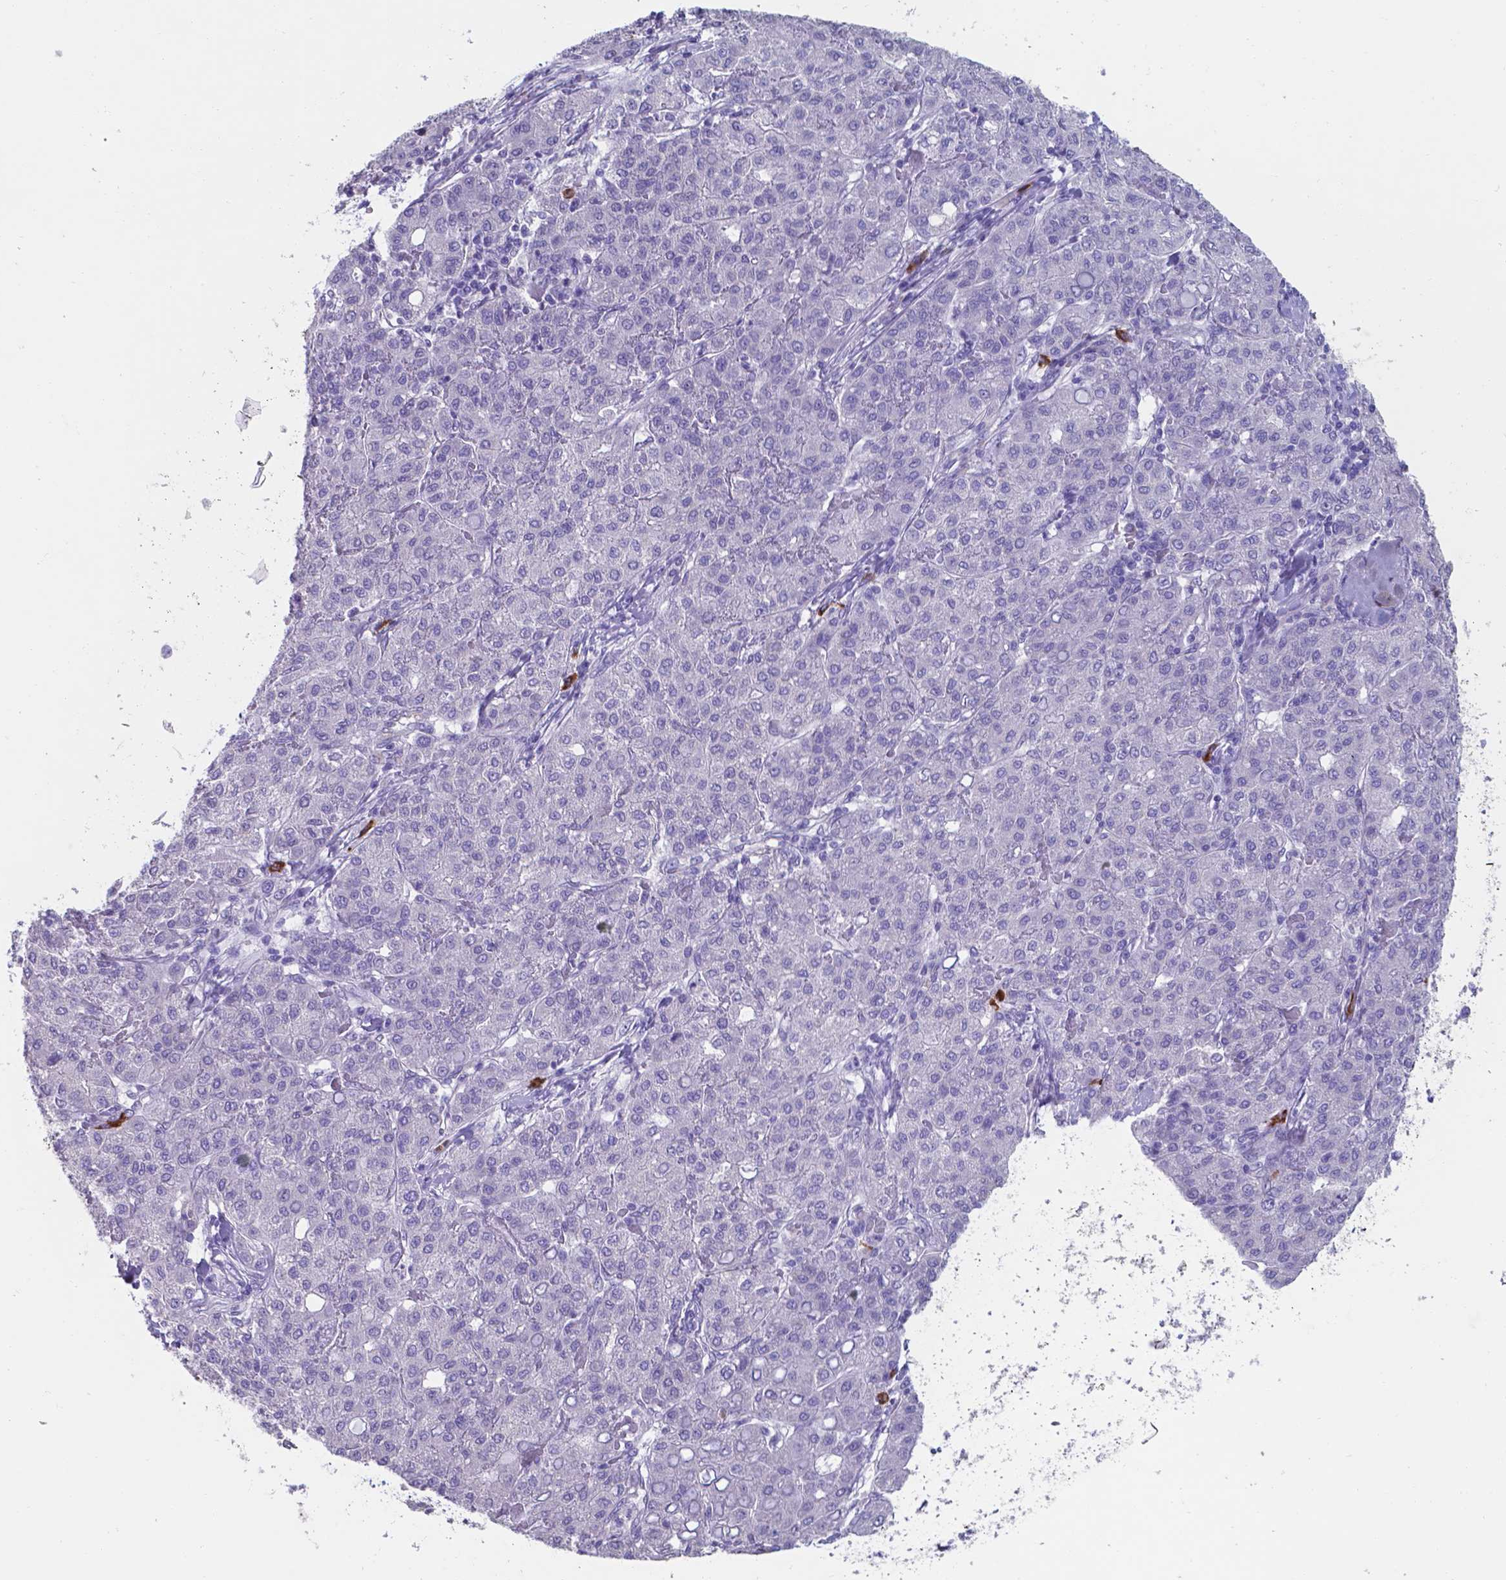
{"staining": {"intensity": "negative", "quantity": "none", "location": "none"}, "tissue": "liver cancer", "cell_type": "Tumor cells", "image_type": "cancer", "snomed": [{"axis": "morphology", "description": "Carcinoma, Hepatocellular, NOS"}, {"axis": "topography", "description": "Liver"}], "caption": "Liver hepatocellular carcinoma was stained to show a protein in brown. There is no significant positivity in tumor cells.", "gene": "UBE2J1", "patient": {"sex": "male", "age": 65}}